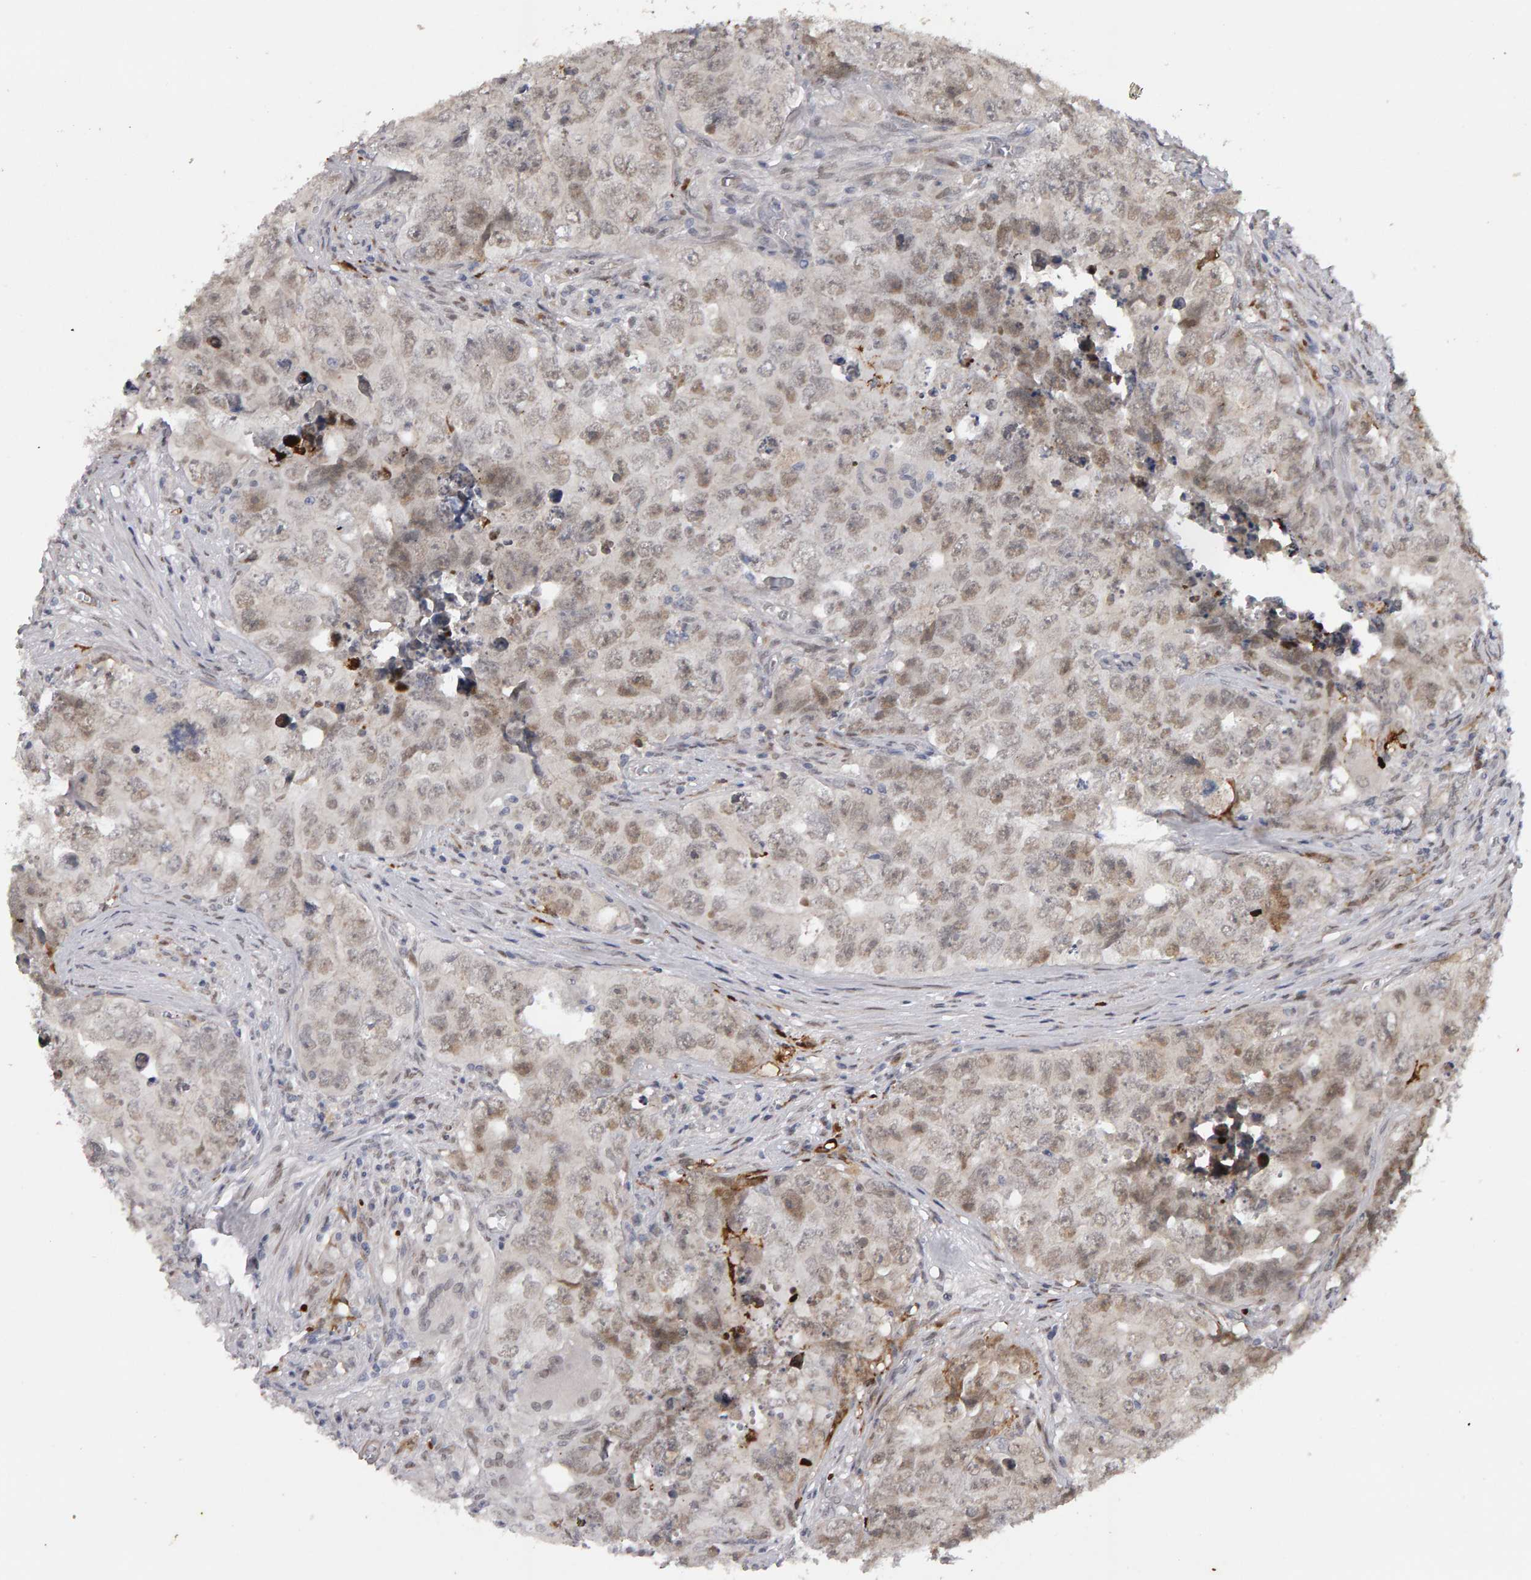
{"staining": {"intensity": "weak", "quantity": ">75%", "location": "nuclear"}, "tissue": "testis cancer", "cell_type": "Tumor cells", "image_type": "cancer", "snomed": [{"axis": "morphology", "description": "Seminoma, NOS"}, {"axis": "morphology", "description": "Carcinoma, Embryonal, NOS"}, {"axis": "topography", "description": "Testis"}], "caption": "Immunohistochemistry (IHC) staining of testis embryonal carcinoma, which demonstrates low levels of weak nuclear positivity in approximately >75% of tumor cells indicating weak nuclear protein expression. The staining was performed using DAB (3,3'-diaminobenzidine) (brown) for protein detection and nuclei were counterstained in hematoxylin (blue).", "gene": "IPO8", "patient": {"sex": "male", "age": 43}}